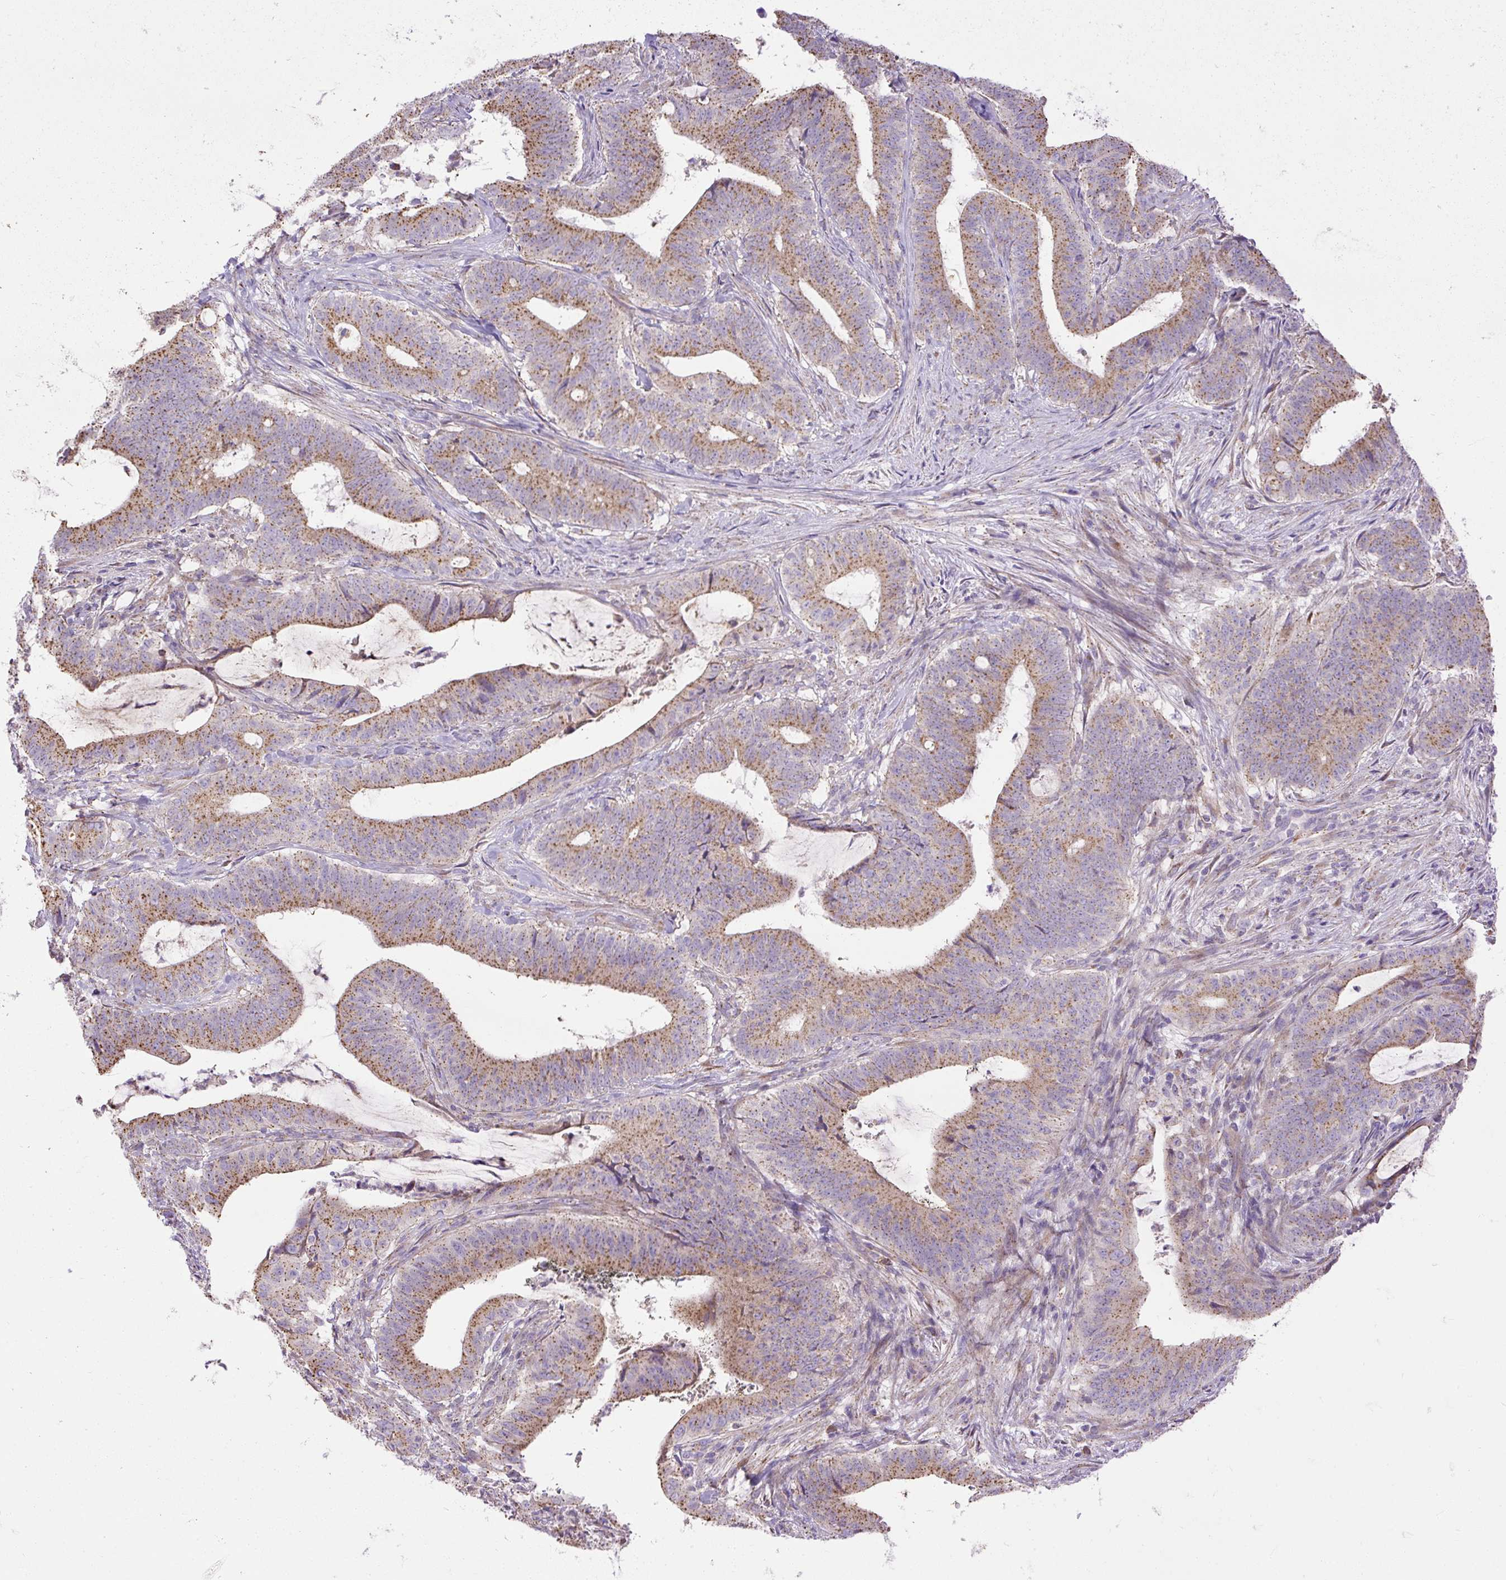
{"staining": {"intensity": "moderate", "quantity": ">75%", "location": "cytoplasmic/membranous"}, "tissue": "colorectal cancer", "cell_type": "Tumor cells", "image_type": "cancer", "snomed": [{"axis": "morphology", "description": "Adenocarcinoma, NOS"}, {"axis": "topography", "description": "Colon"}], "caption": "Colorectal cancer was stained to show a protein in brown. There is medium levels of moderate cytoplasmic/membranous staining in about >75% of tumor cells. (DAB (3,3'-diaminobenzidine) = brown stain, brightfield microscopy at high magnification).", "gene": "CFAP47", "patient": {"sex": "female", "age": 43}}